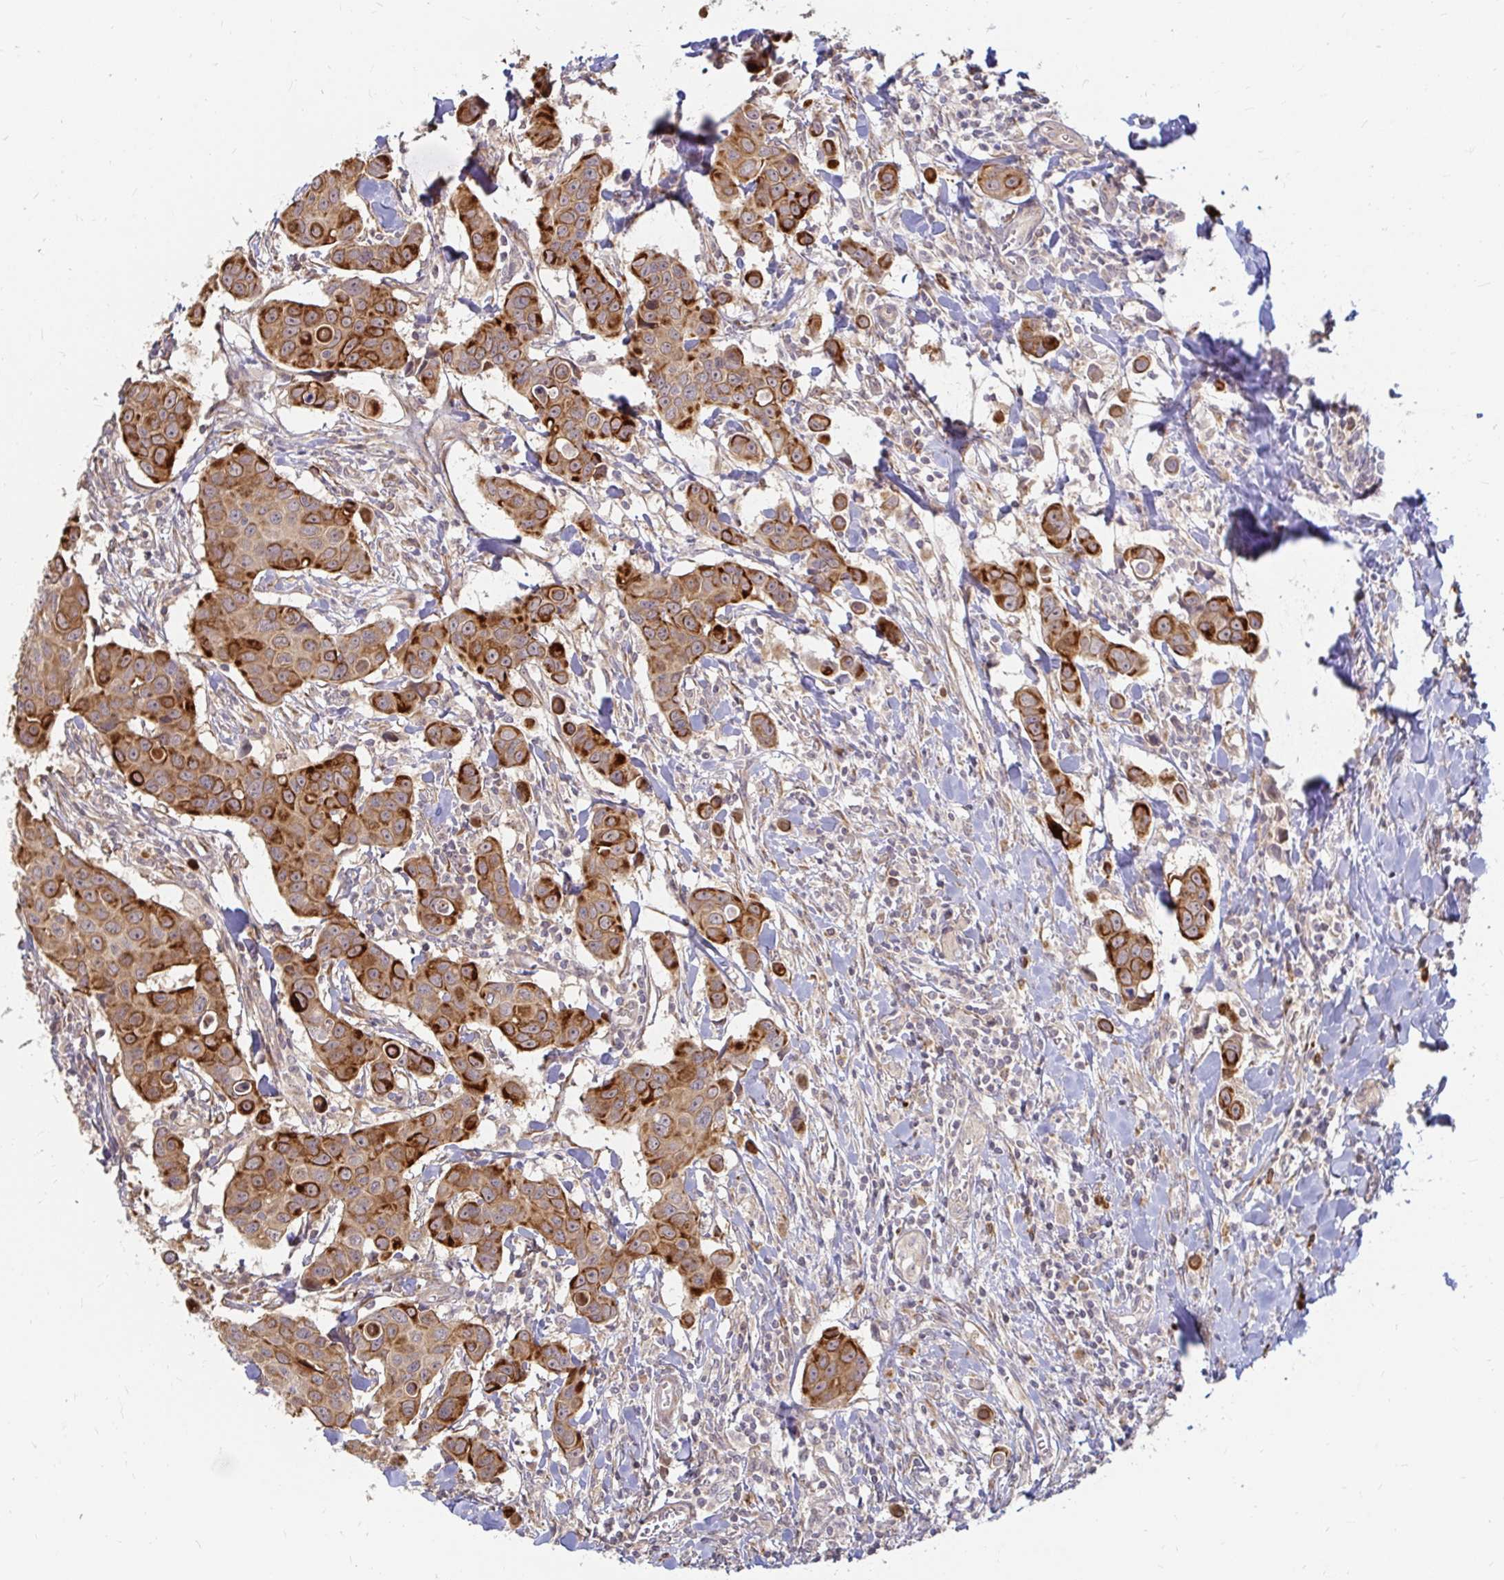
{"staining": {"intensity": "moderate", "quantity": ">75%", "location": "cytoplasmic/membranous"}, "tissue": "breast cancer", "cell_type": "Tumor cells", "image_type": "cancer", "snomed": [{"axis": "morphology", "description": "Duct carcinoma"}, {"axis": "topography", "description": "Breast"}], "caption": "A photomicrograph of human breast intraductal carcinoma stained for a protein displays moderate cytoplasmic/membranous brown staining in tumor cells.", "gene": "CAST", "patient": {"sex": "female", "age": 24}}